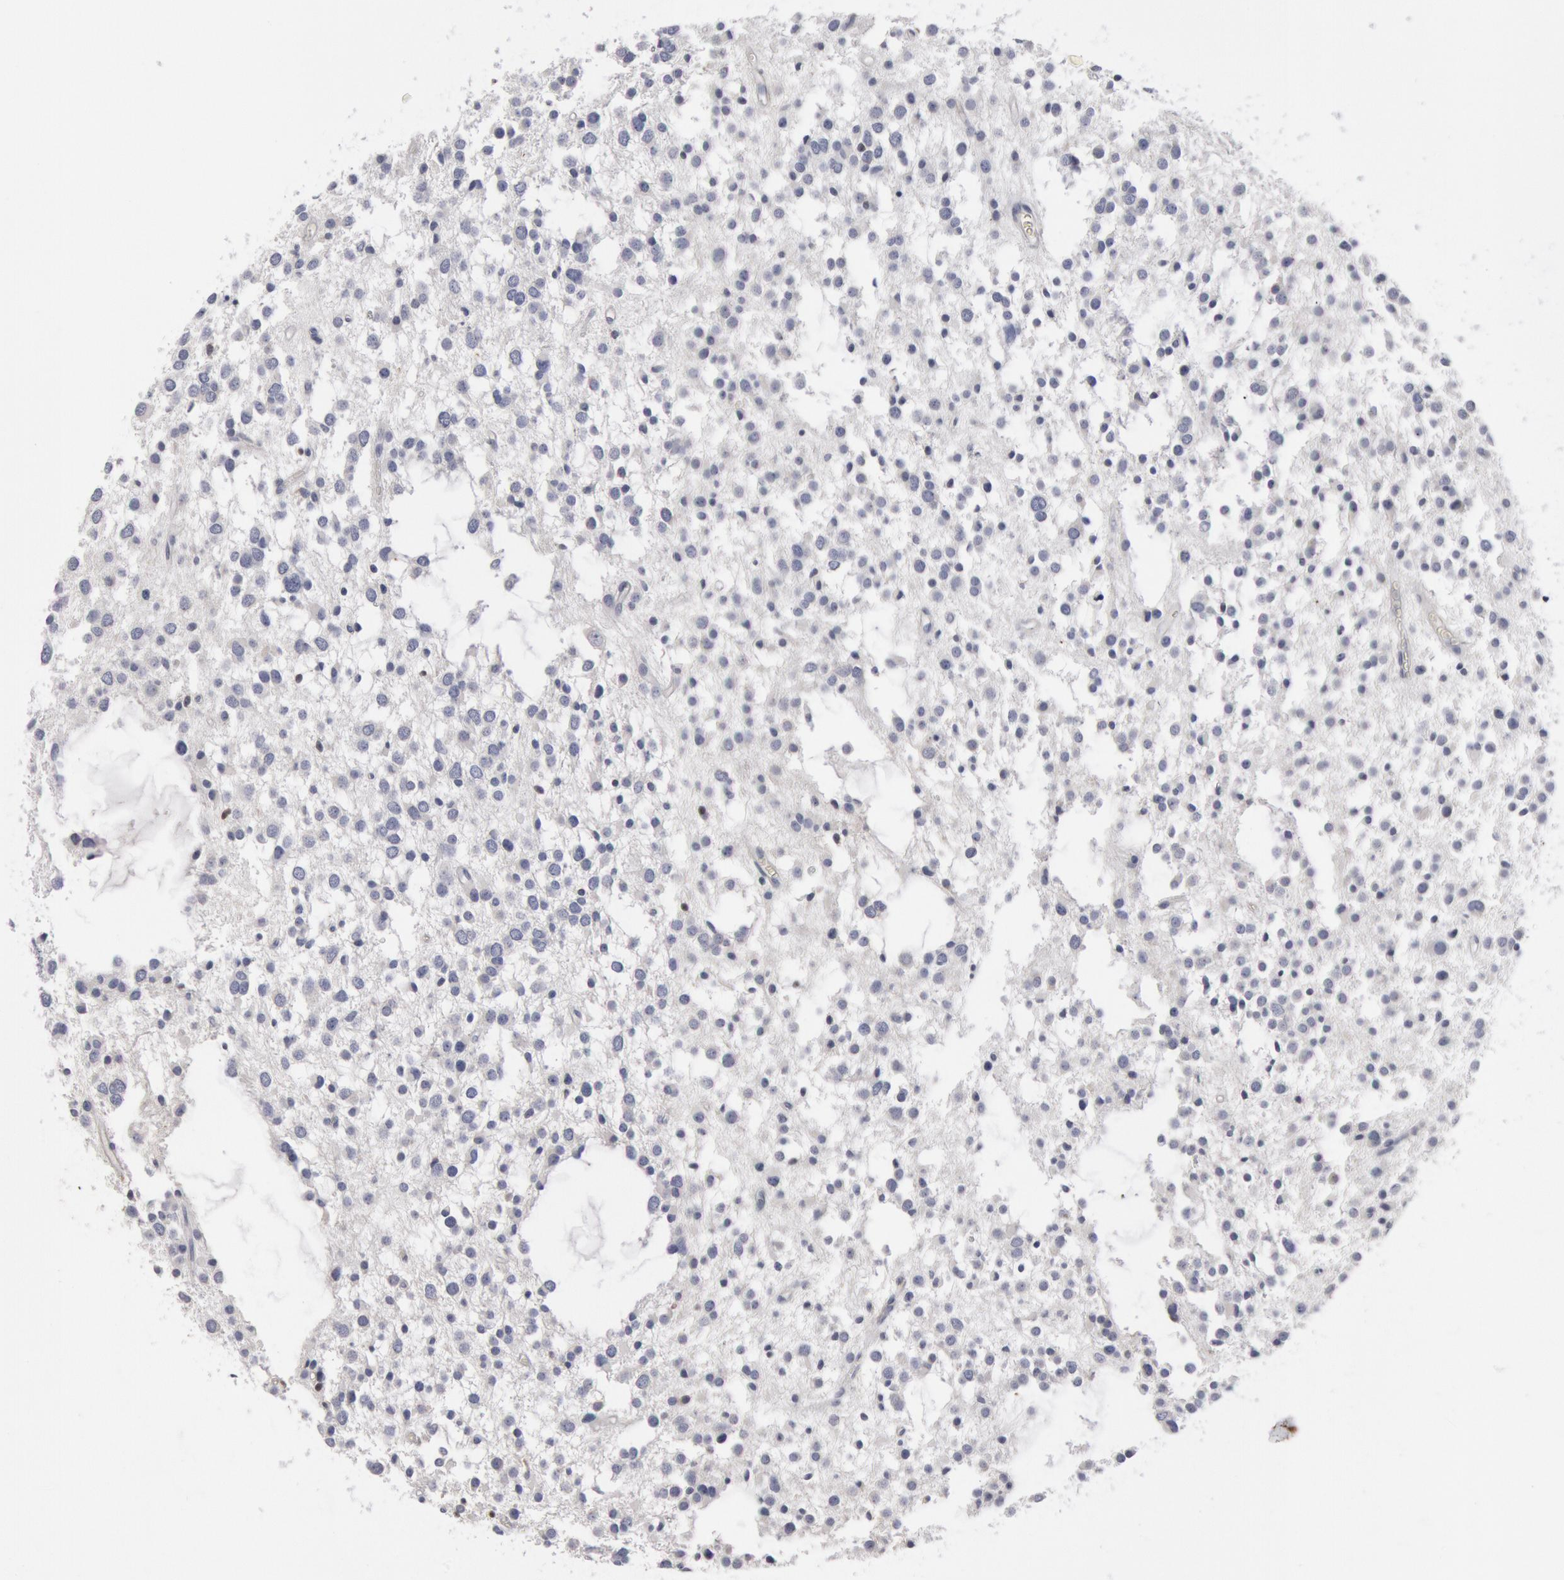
{"staining": {"intensity": "negative", "quantity": "none", "location": "none"}, "tissue": "glioma", "cell_type": "Tumor cells", "image_type": "cancer", "snomed": [{"axis": "morphology", "description": "Glioma, malignant, Low grade"}, {"axis": "topography", "description": "Brain"}], "caption": "Immunohistochemical staining of malignant glioma (low-grade) shows no significant positivity in tumor cells.", "gene": "FOXA2", "patient": {"sex": "female", "age": 36}}